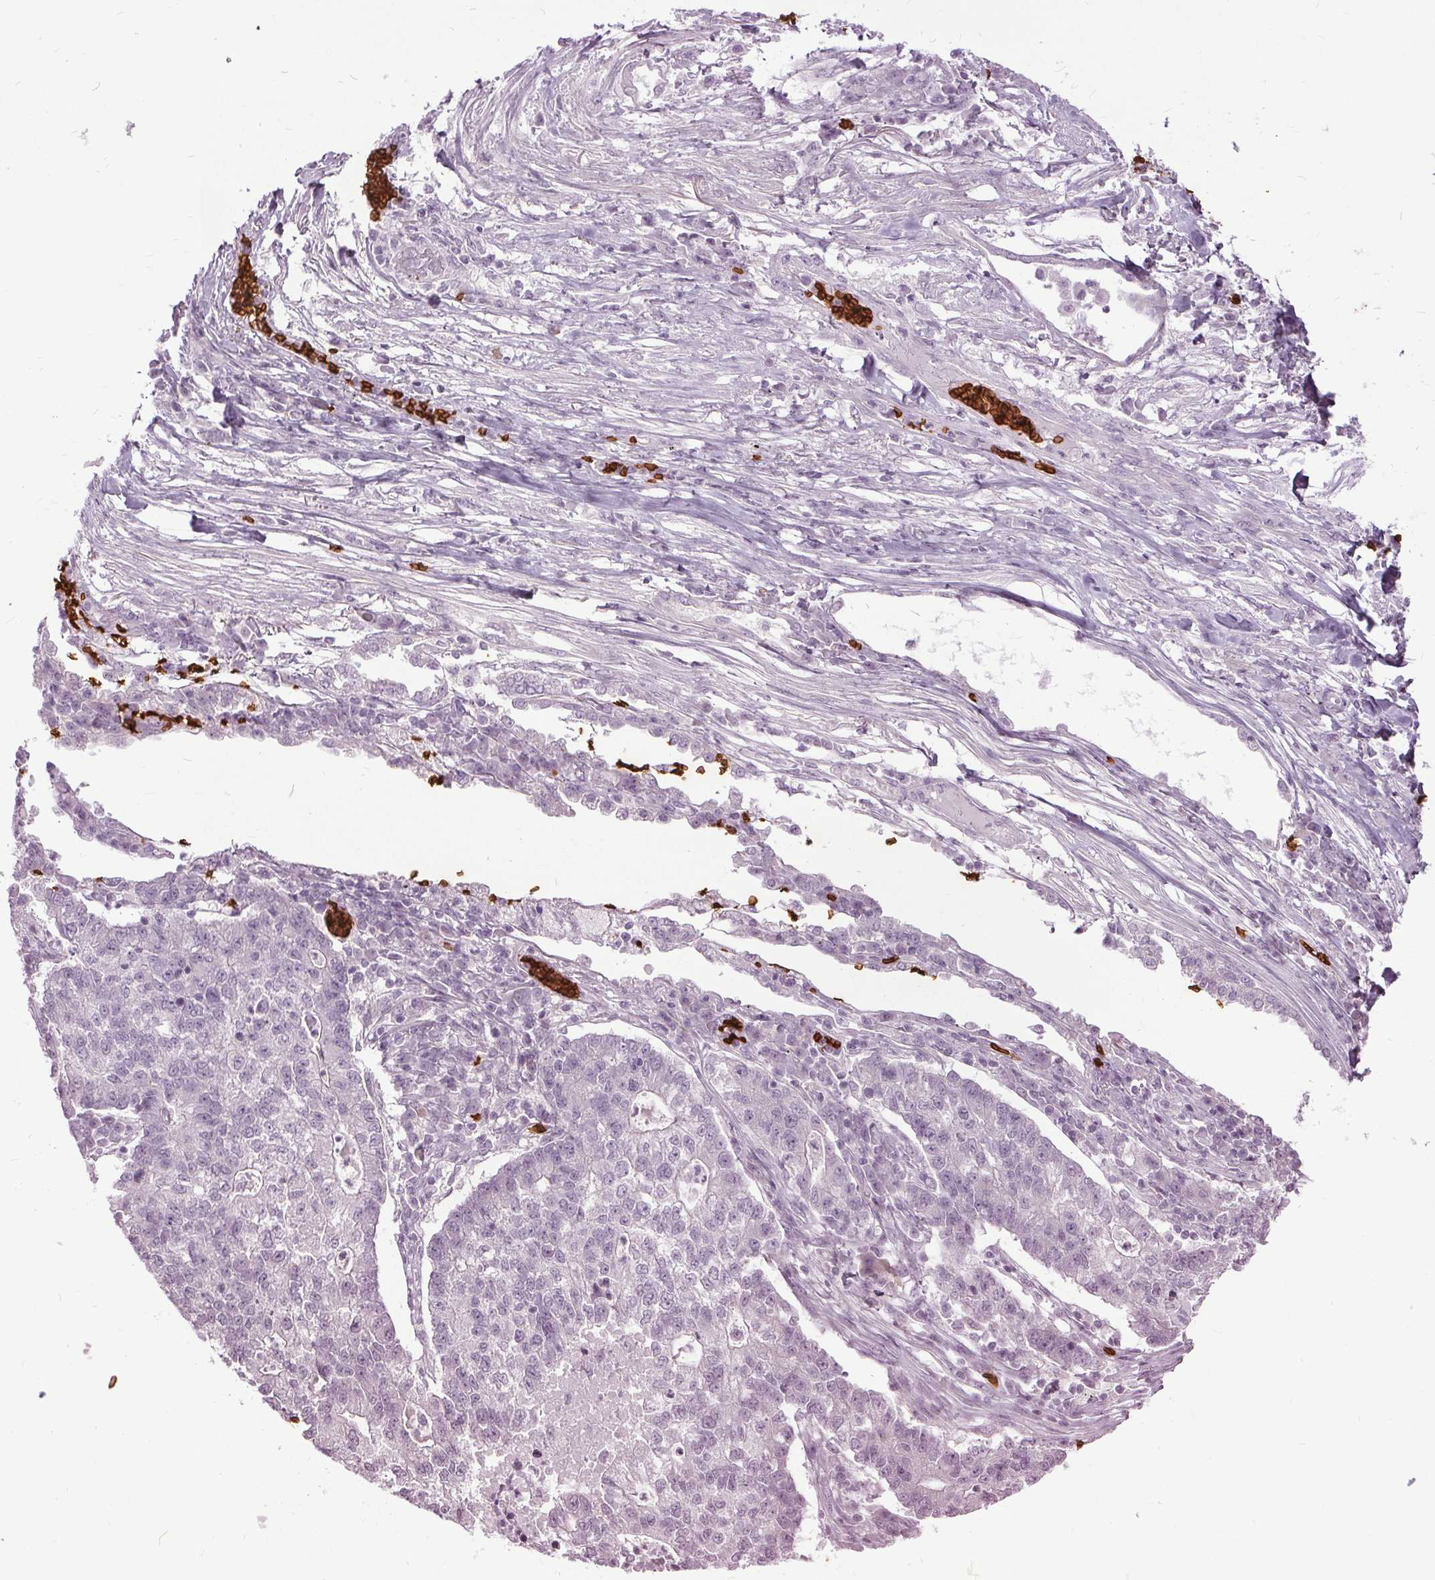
{"staining": {"intensity": "negative", "quantity": "none", "location": "none"}, "tissue": "lung cancer", "cell_type": "Tumor cells", "image_type": "cancer", "snomed": [{"axis": "morphology", "description": "Adenocarcinoma, NOS"}, {"axis": "topography", "description": "Lung"}], "caption": "Lung adenocarcinoma stained for a protein using IHC exhibits no positivity tumor cells.", "gene": "SLC4A1", "patient": {"sex": "male", "age": 57}}